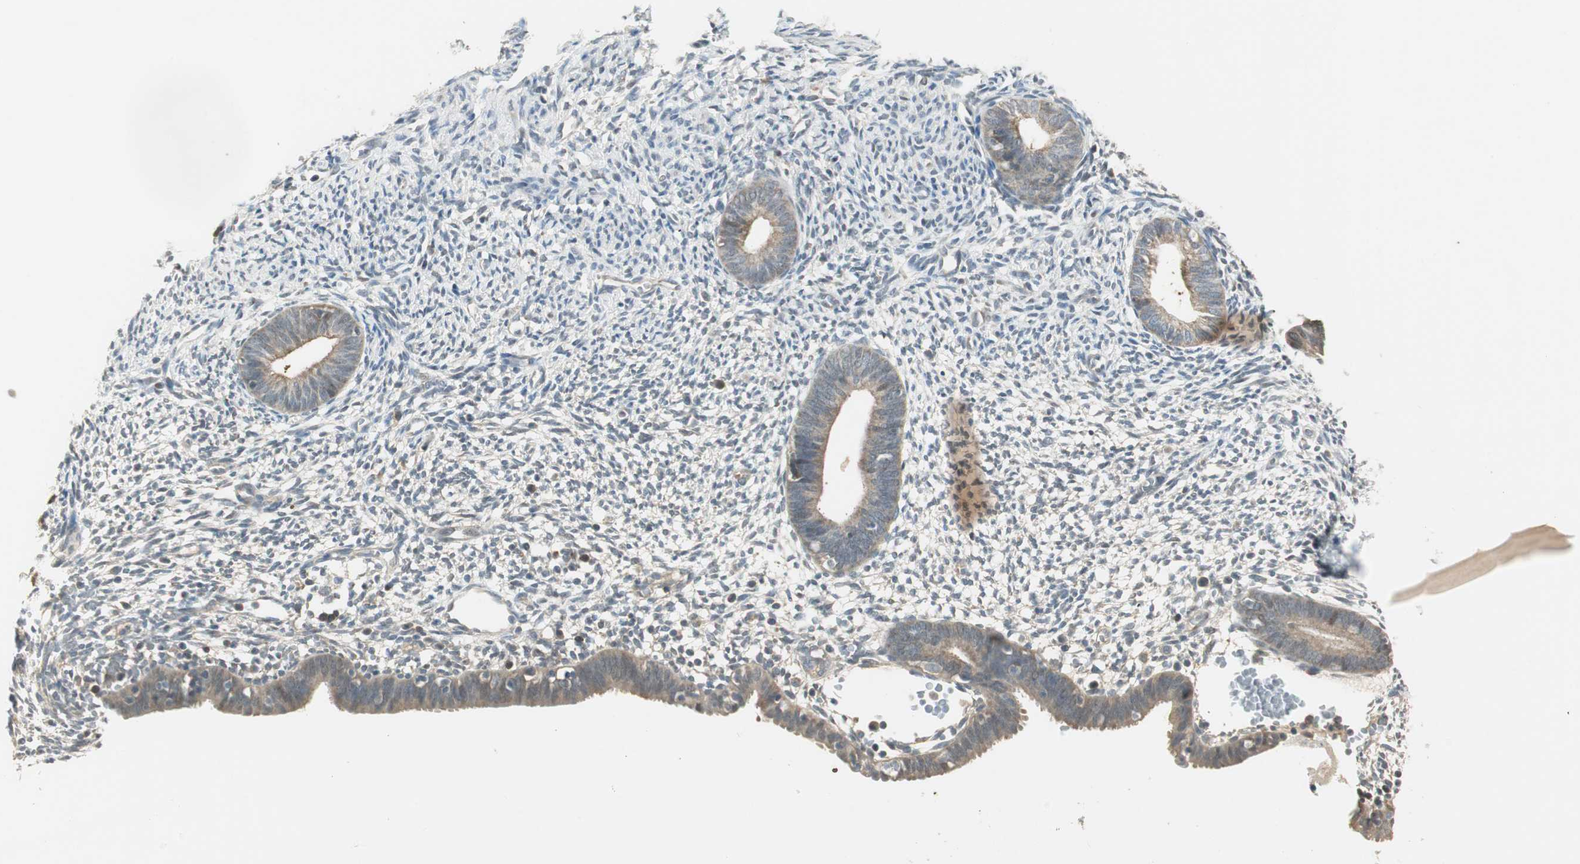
{"staining": {"intensity": "negative", "quantity": "none", "location": "none"}, "tissue": "endometrium", "cell_type": "Cells in endometrial stroma", "image_type": "normal", "snomed": [{"axis": "morphology", "description": "Normal tissue, NOS"}, {"axis": "morphology", "description": "Atrophy, NOS"}, {"axis": "topography", "description": "Uterus"}, {"axis": "topography", "description": "Endometrium"}], "caption": "Cells in endometrial stroma show no significant protein staining in benign endometrium. (DAB immunohistochemistry (IHC) visualized using brightfield microscopy, high magnification).", "gene": "USP2", "patient": {"sex": "female", "age": 68}}